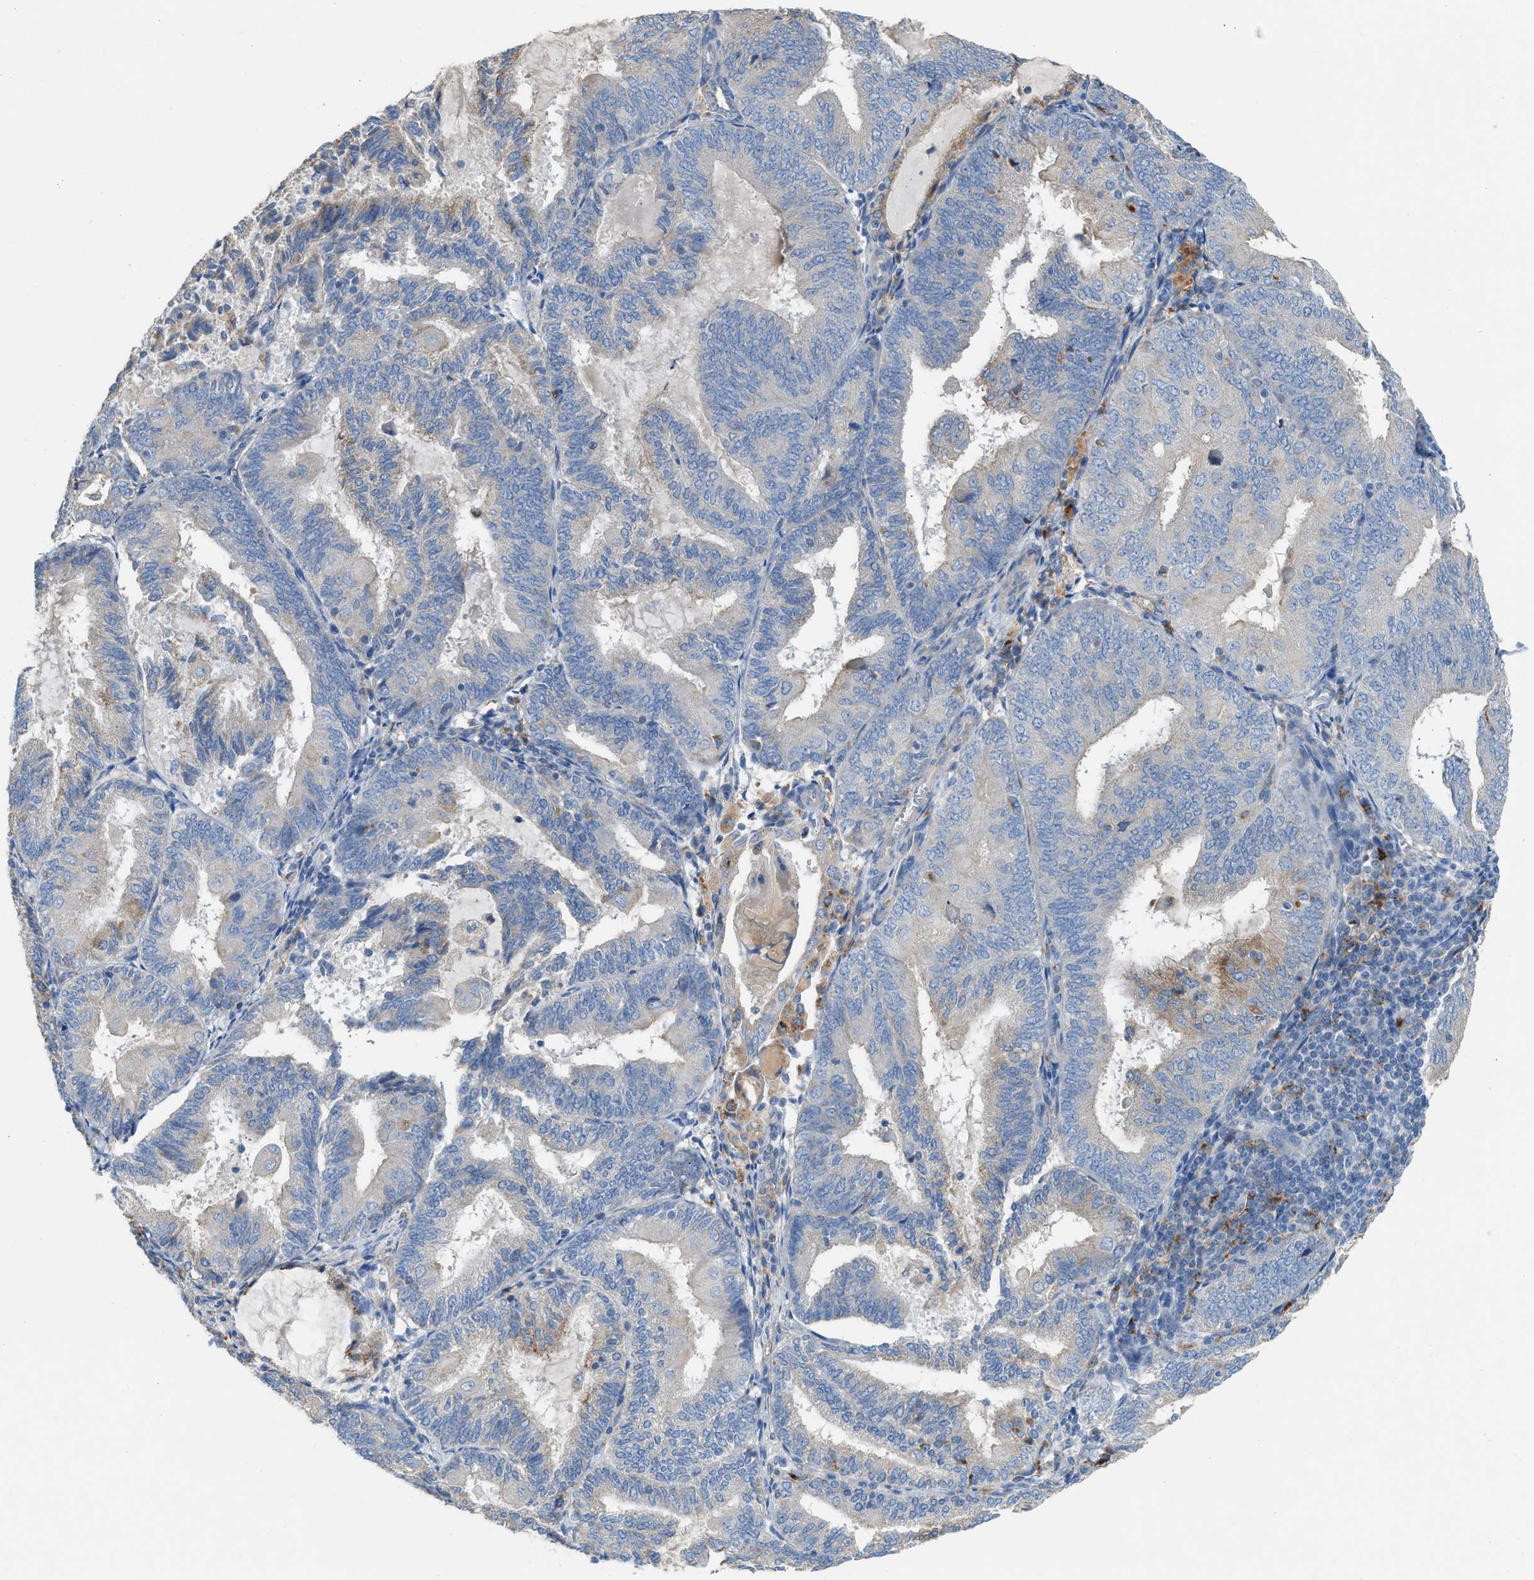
{"staining": {"intensity": "negative", "quantity": "none", "location": "none"}, "tissue": "endometrial cancer", "cell_type": "Tumor cells", "image_type": "cancer", "snomed": [{"axis": "morphology", "description": "Adenocarcinoma, NOS"}, {"axis": "topography", "description": "Endometrium"}], "caption": "Endometrial cancer was stained to show a protein in brown. There is no significant staining in tumor cells.", "gene": "AOAH", "patient": {"sex": "female", "age": 81}}